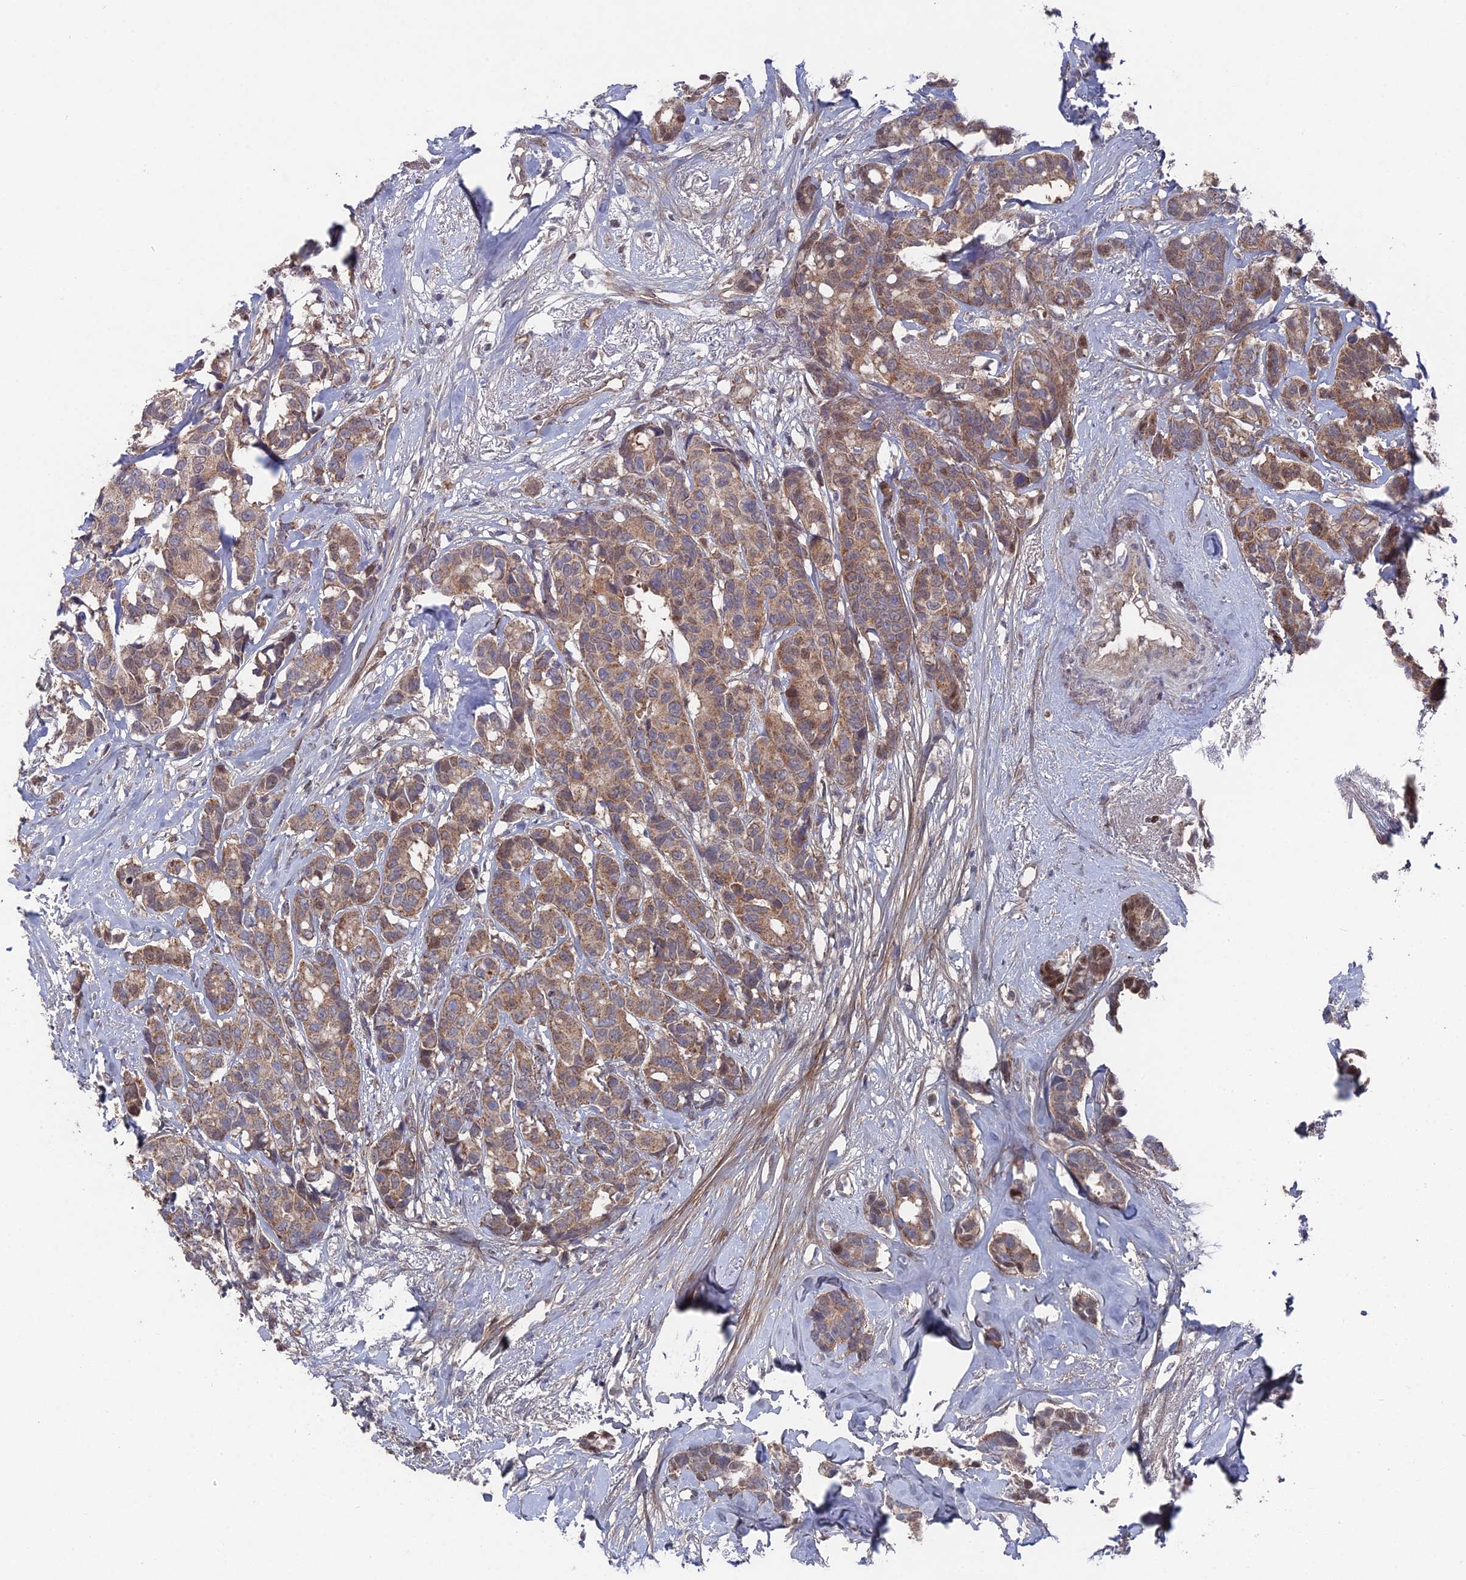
{"staining": {"intensity": "moderate", "quantity": ">75%", "location": "cytoplasmic/membranous,nuclear"}, "tissue": "breast cancer", "cell_type": "Tumor cells", "image_type": "cancer", "snomed": [{"axis": "morphology", "description": "Duct carcinoma"}, {"axis": "topography", "description": "Breast"}], "caption": "Tumor cells display medium levels of moderate cytoplasmic/membranous and nuclear expression in approximately >75% of cells in human infiltrating ductal carcinoma (breast).", "gene": "UNC5D", "patient": {"sex": "female", "age": 87}}